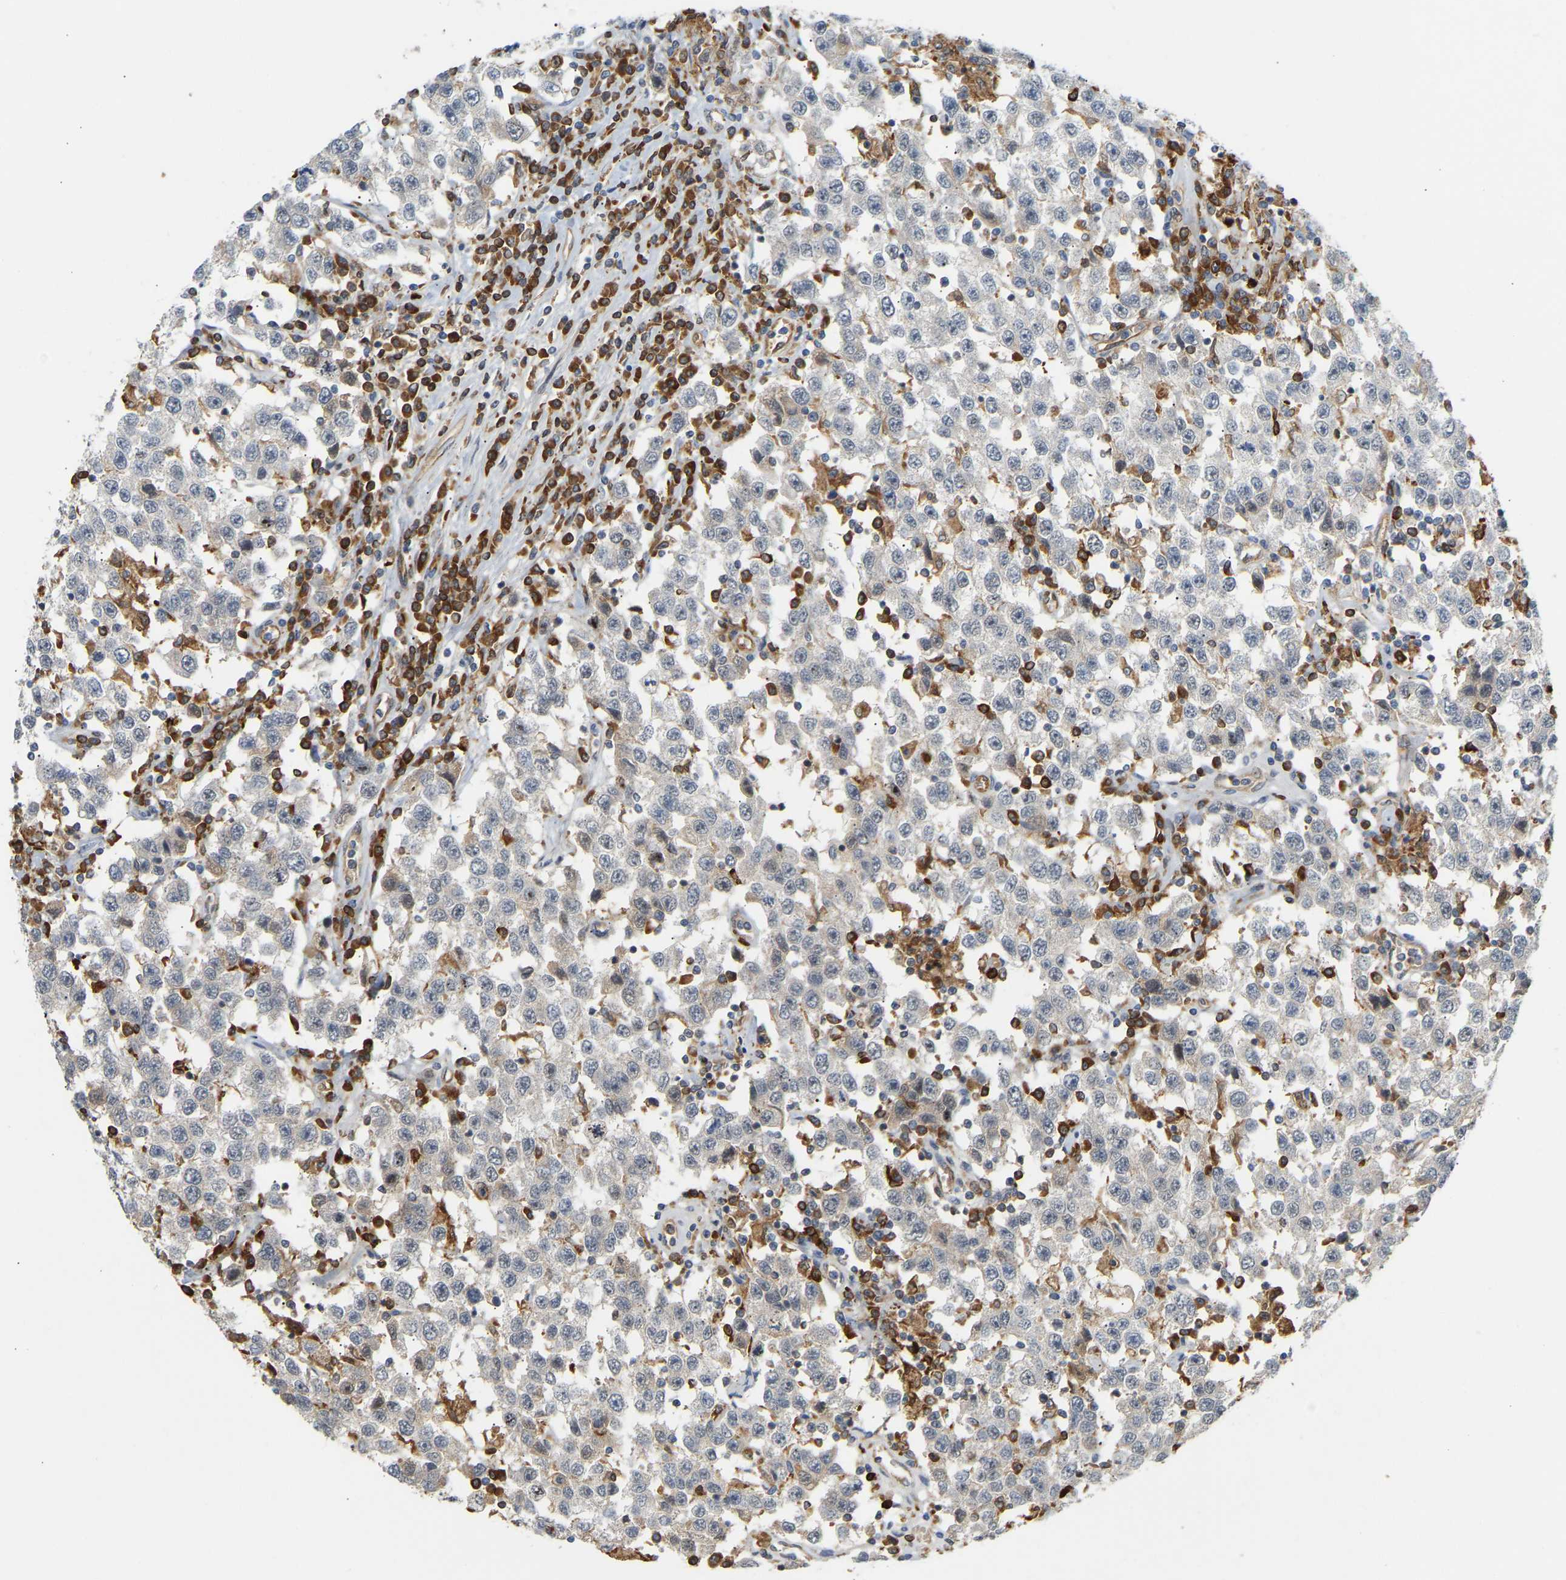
{"staining": {"intensity": "negative", "quantity": "none", "location": "none"}, "tissue": "testis cancer", "cell_type": "Tumor cells", "image_type": "cancer", "snomed": [{"axis": "morphology", "description": "Seminoma, NOS"}, {"axis": "topography", "description": "Testis"}], "caption": "Immunohistochemical staining of testis cancer demonstrates no significant staining in tumor cells. (DAB (3,3'-diaminobenzidine) immunohistochemistry with hematoxylin counter stain).", "gene": "PLCG2", "patient": {"sex": "male", "age": 41}}